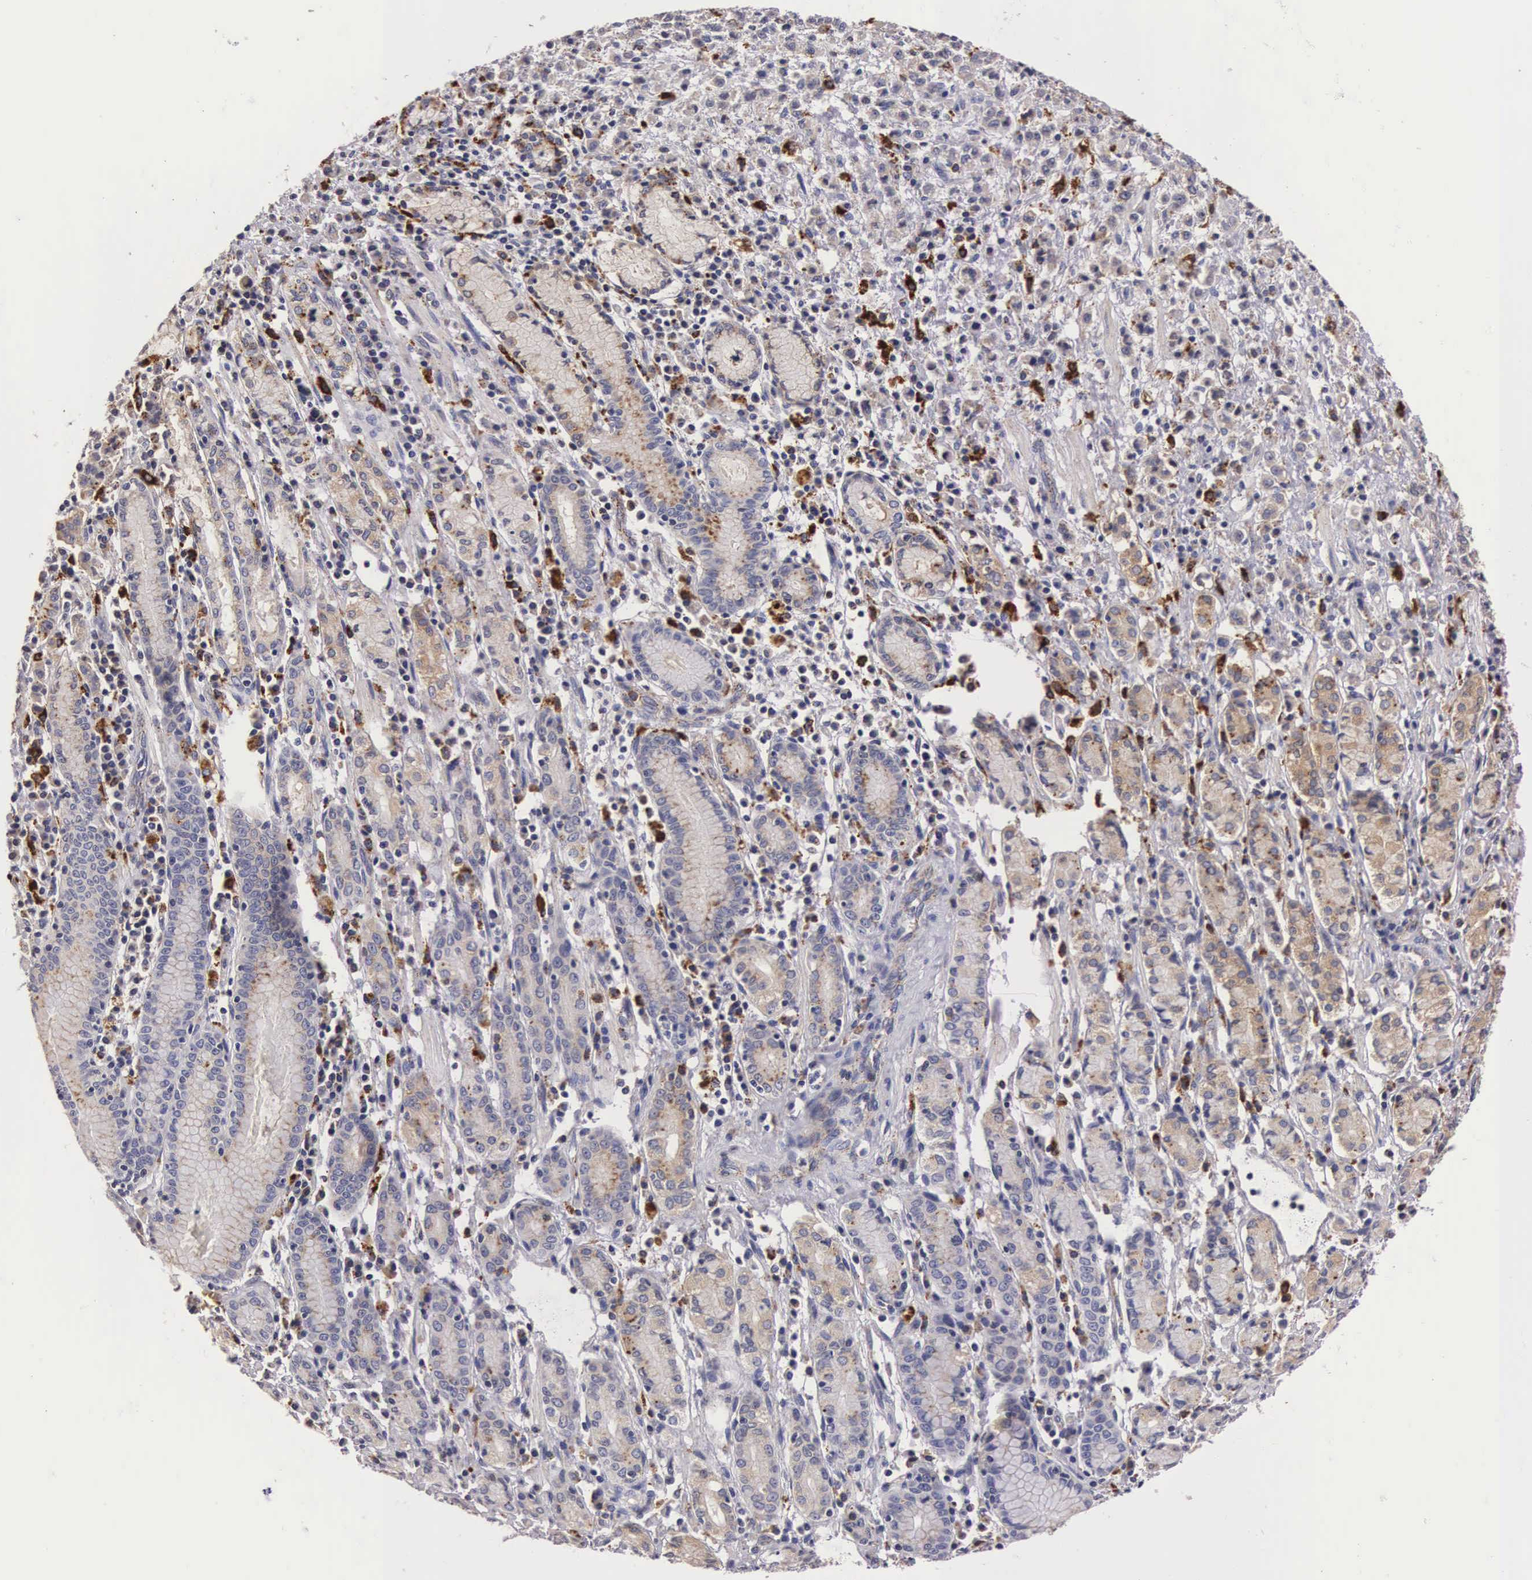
{"staining": {"intensity": "weak", "quantity": "<25%", "location": "cytoplasmic/membranous"}, "tissue": "stomach cancer", "cell_type": "Tumor cells", "image_type": "cancer", "snomed": [{"axis": "morphology", "description": "Adenocarcinoma, NOS"}, {"axis": "topography", "description": "Stomach, lower"}], "caption": "An immunohistochemistry micrograph of adenocarcinoma (stomach) is shown. There is no staining in tumor cells of adenocarcinoma (stomach).", "gene": "NAGA", "patient": {"sex": "male", "age": 88}}